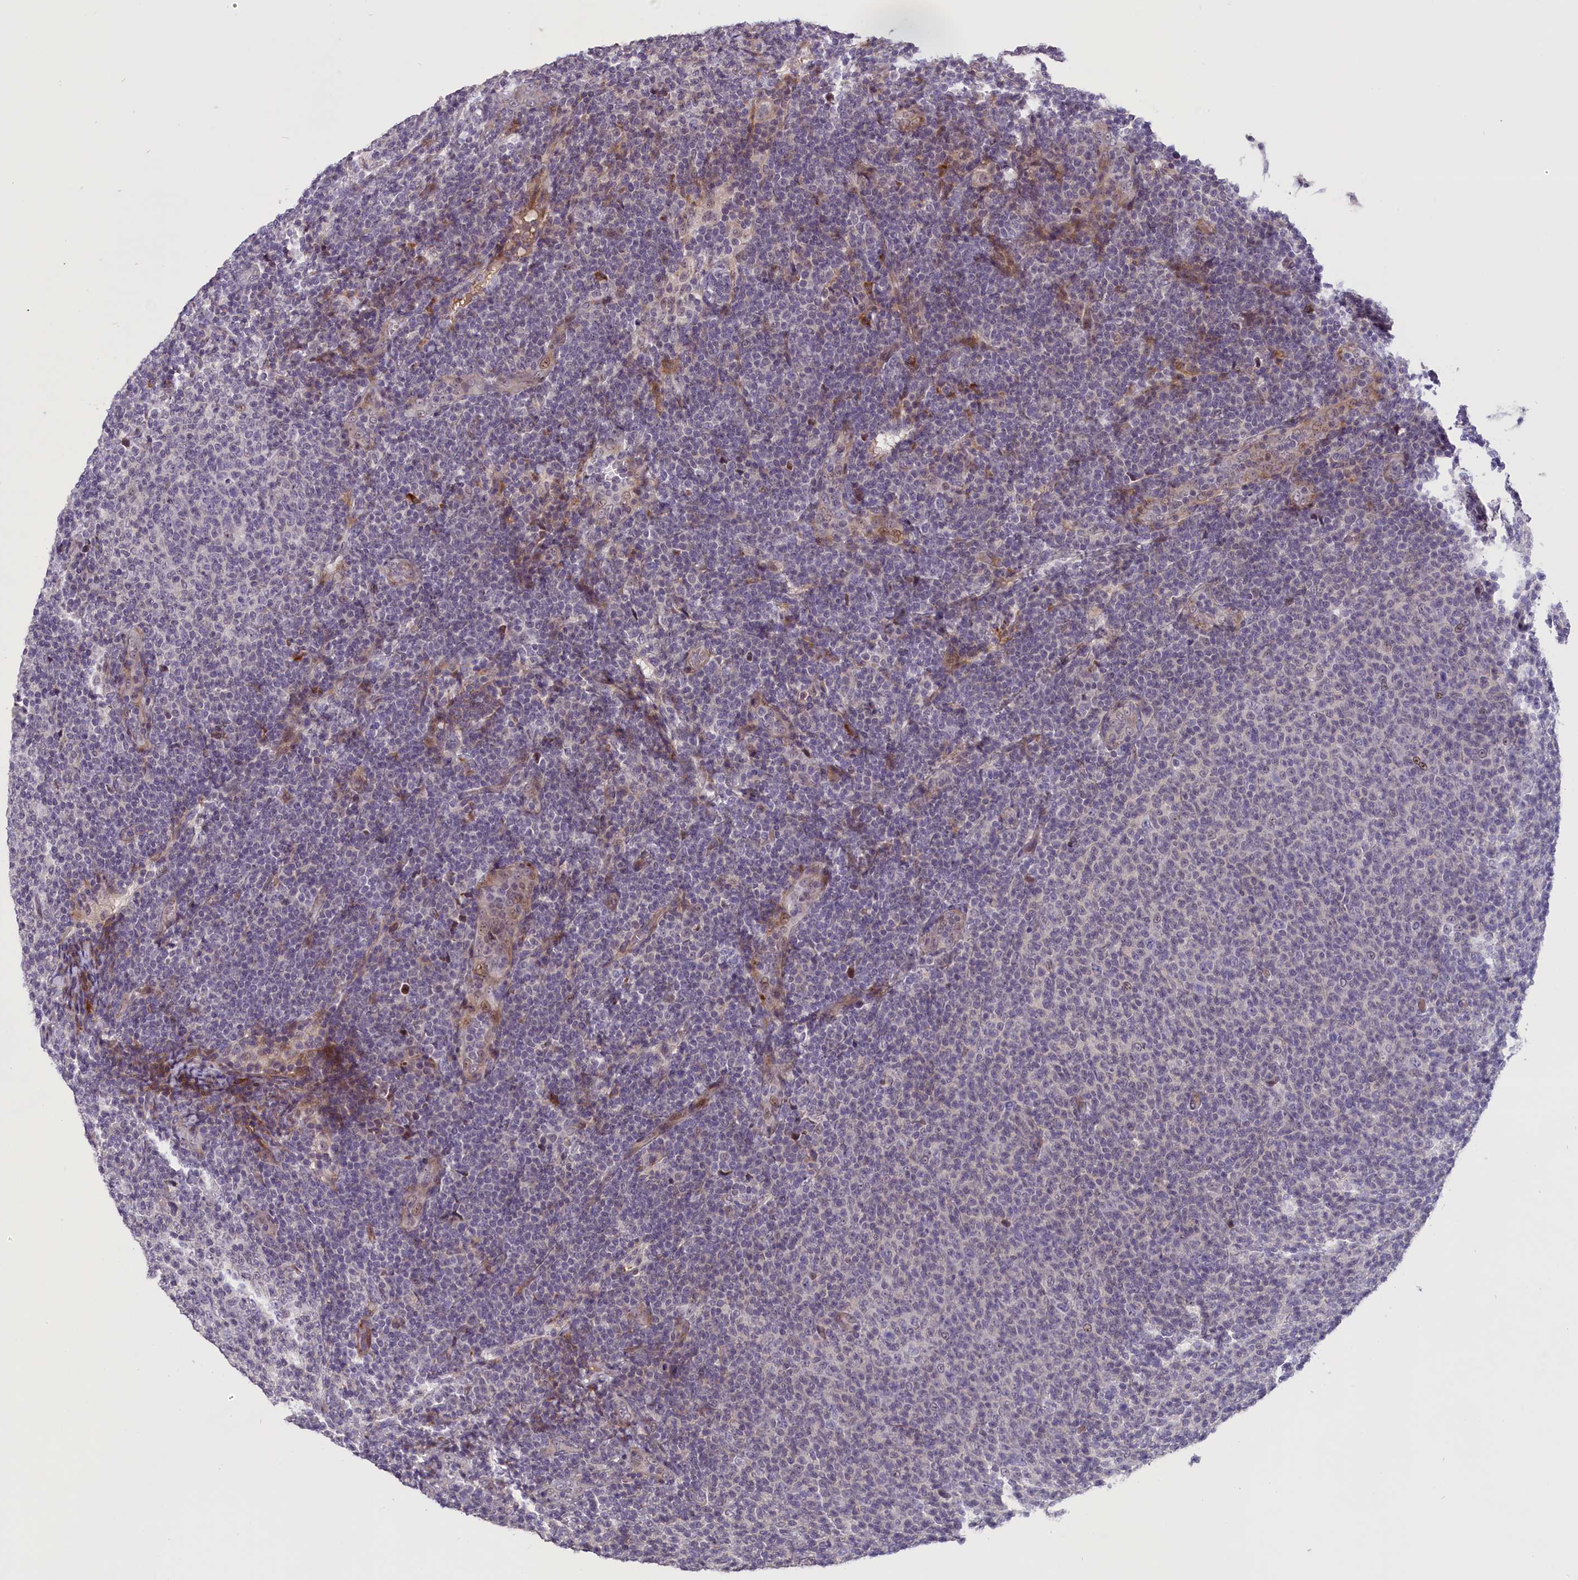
{"staining": {"intensity": "negative", "quantity": "none", "location": "none"}, "tissue": "lymphoma", "cell_type": "Tumor cells", "image_type": "cancer", "snomed": [{"axis": "morphology", "description": "Malignant lymphoma, non-Hodgkin's type, Low grade"}, {"axis": "topography", "description": "Lymph node"}], "caption": "A micrograph of lymphoma stained for a protein reveals no brown staining in tumor cells. (Stains: DAB (3,3'-diaminobenzidine) immunohistochemistry (IHC) with hematoxylin counter stain, Microscopy: brightfield microscopy at high magnification).", "gene": "ENHO", "patient": {"sex": "male", "age": 66}}